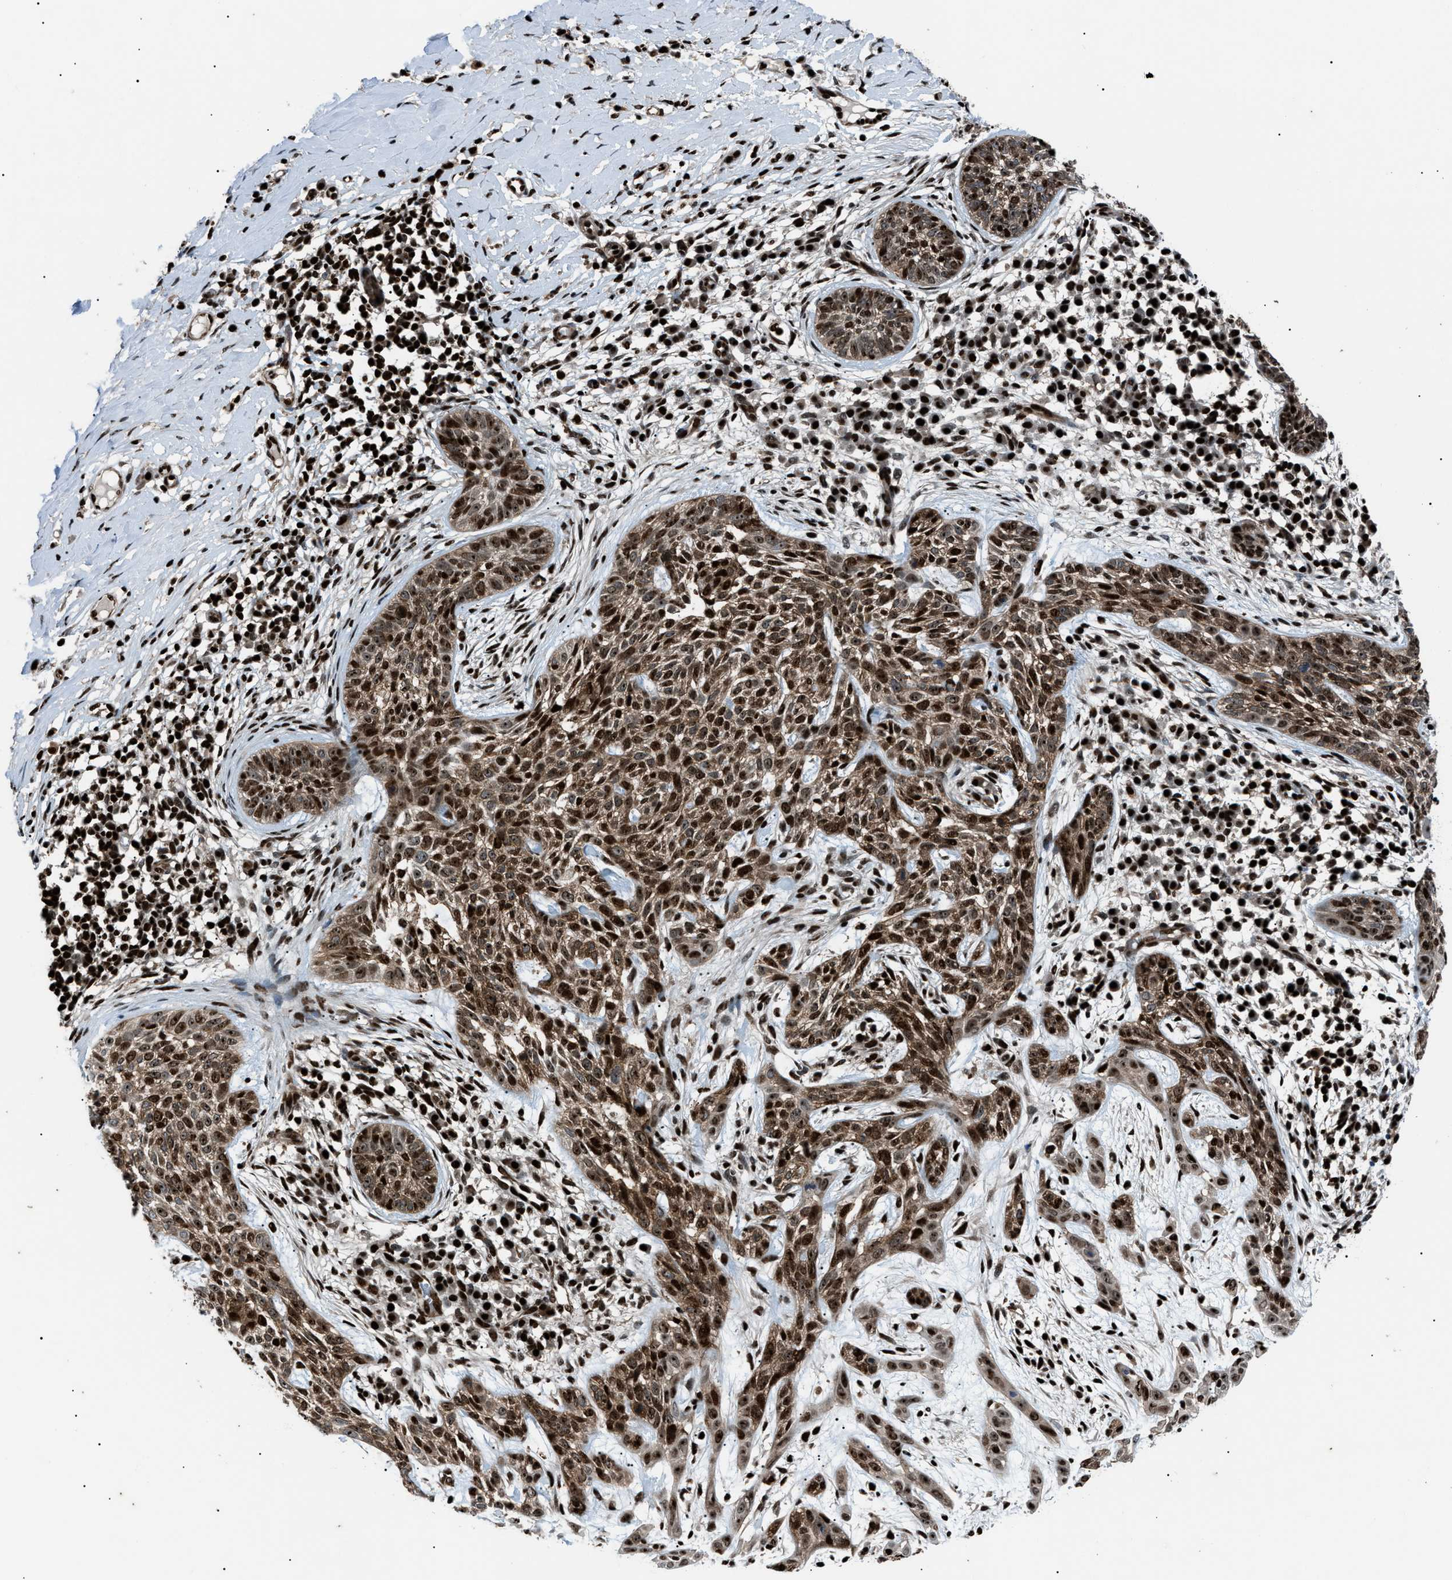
{"staining": {"intensity": "moderate", "quantity": ">75%", "location": "nuclear"}, "tissue": "skin cancer", "cell_type": "Tumor cells", "image_type": "cancer", "snomed": [{"axis": "morphology", "description": "Basal cell carcinoma"}, {"axis": "topography", "description": "Skin"}], "caption": "DAB (3,3'-diaminobenzidine) immunohistochemical staining of human basal cell carcinoma (skin) demonstrates moderate nuclear protein positivity in approximately >75% of tumor cells. Nuclei are stained in blue.", "gene": "PRKX", "patient": {"sex": "female", "age": 59}}